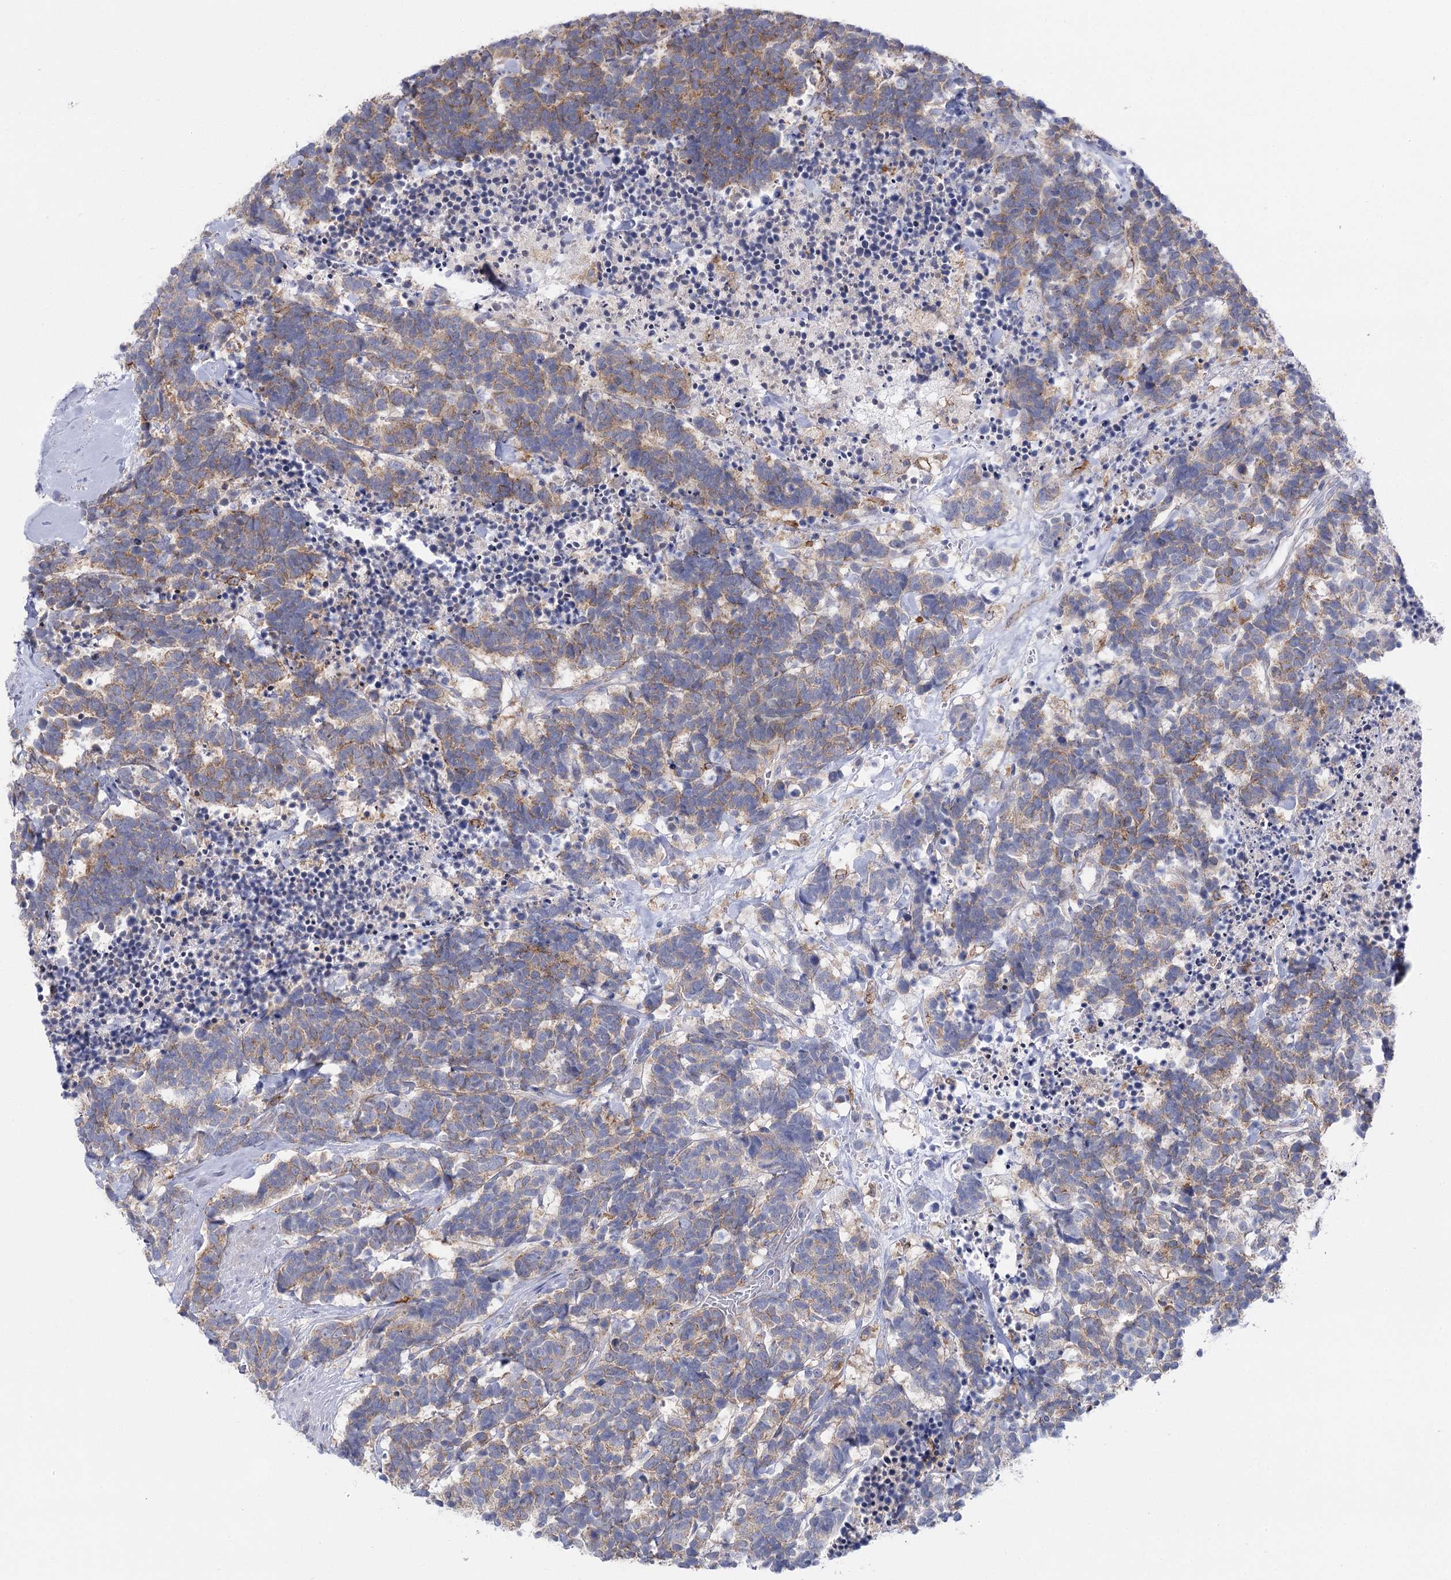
{"staining": {"intensity": "weak", "quantity": ">75%", "location": "cytoplasmic/membranous"}, "tissue": "carcinoid", "cell_type": "Tumor cells", "image_type": "cancer", "snomed": [{"axis": "morphology", "description": "Carcinoma, NOS"}, {"axis": "morphology", "description": "Carcinoid, malignant, NOS"}, {"axis": "topography", "description": "Urinary bladder"}], "caption": "Protein expression by immunohistochemistry reveals weak cytoplasmic/membranous staining in about >75% of tumor cells in carcinoid. (Brightfield microscopy of DAB IHC at high magnification).", "gene": "CCDC88A", "patient": {"sex": "male", "age": 57}}